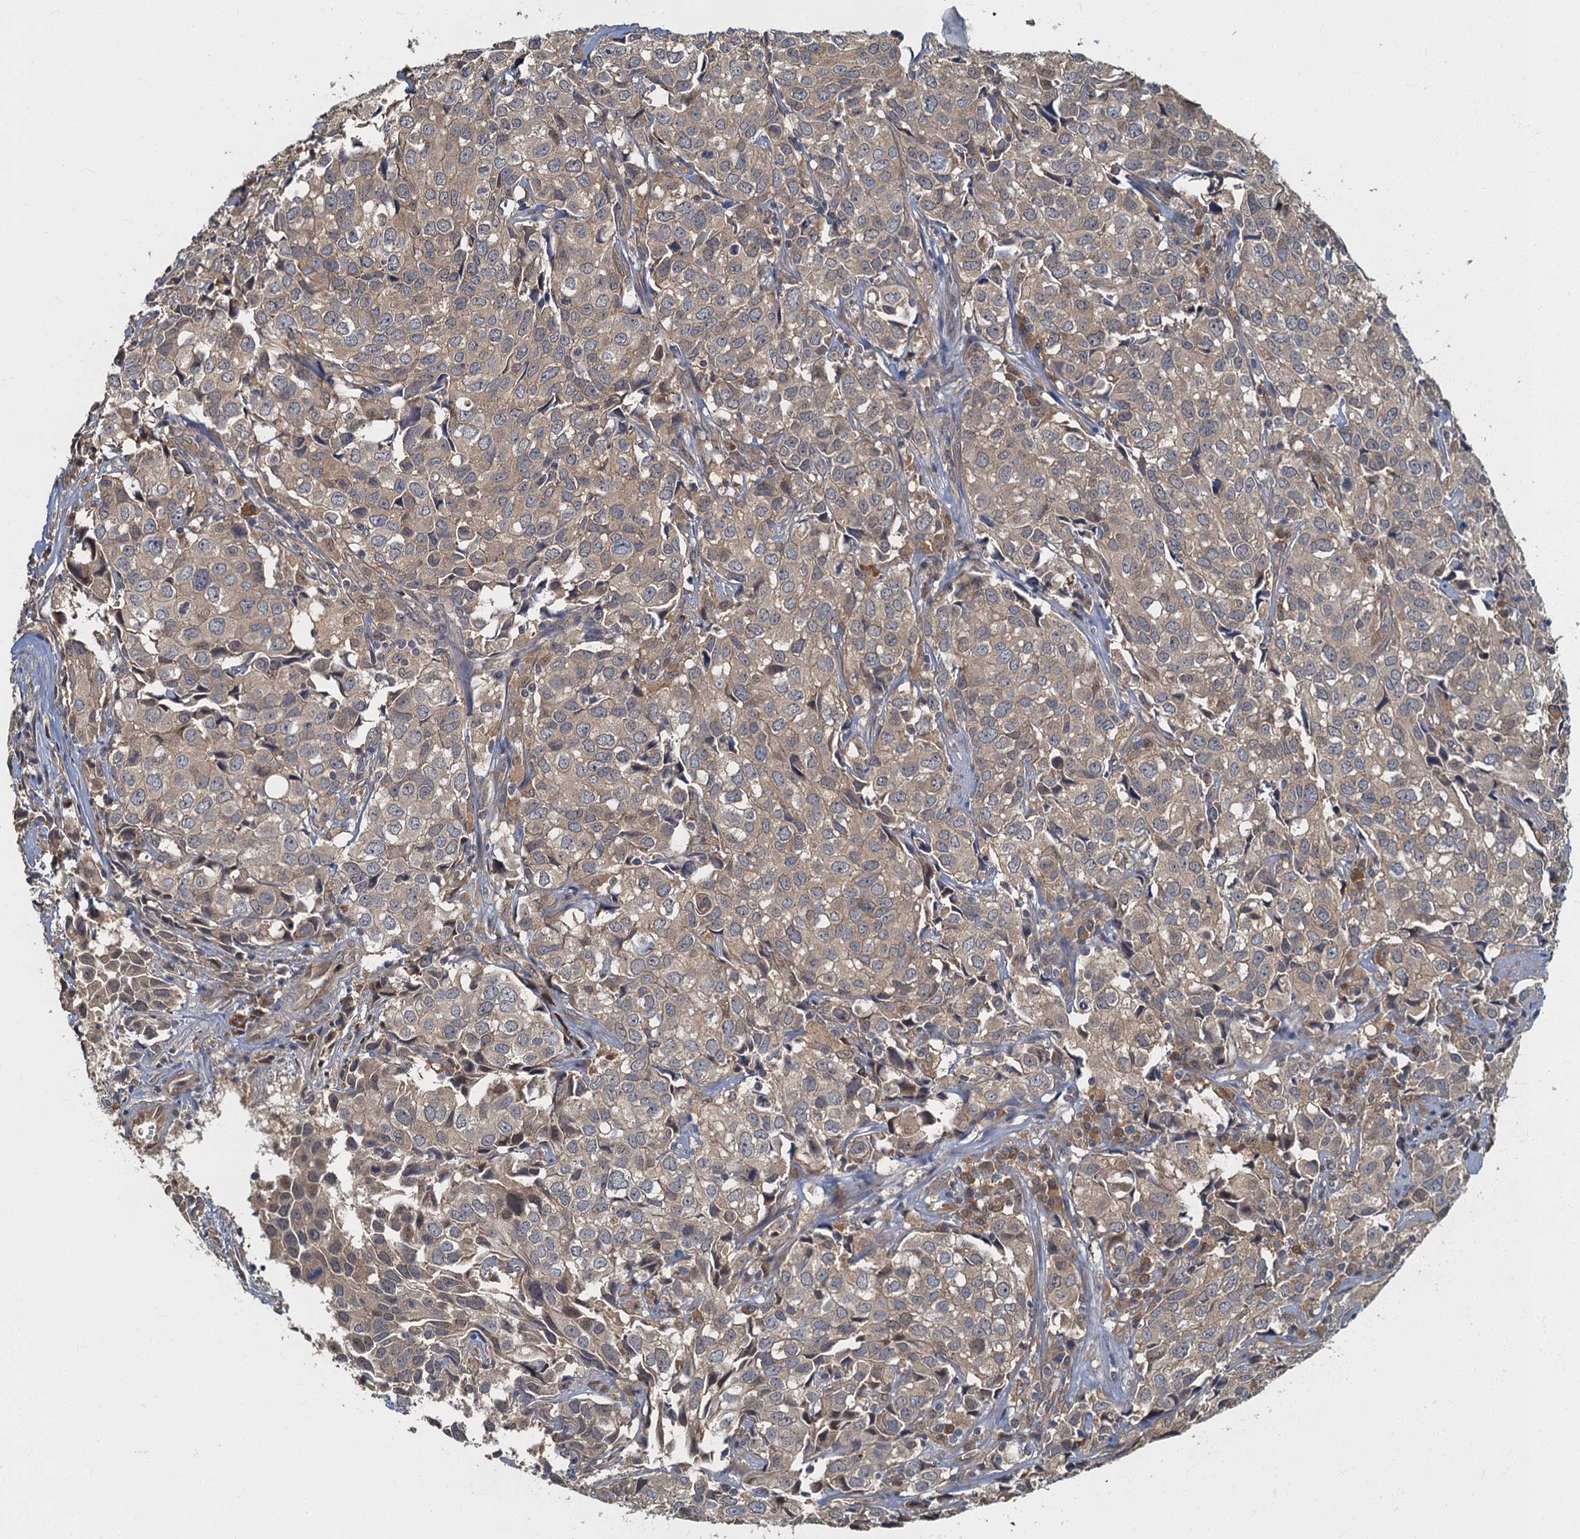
{"staining": {"intensity": "weak", "quantity": ">75%", "location": "cytoplasmic/membranous"}, "tissue": "urothelial cancer", "cell_type": "Tumor cells", "image_type": "cancer", "snomed": [{"axis": "morphology", "description": "Urothelial carcinoma, High grade"}, {"axis": "topography", "description": "Urinary bladder"}], "caption": "Protein staining by IHC displays weak cytoplasmic/membranous positivity in about >75% of tumor cells in urothelial carcinoma (high-grade). The protein is shown in brown color, while the nuclei are stained blue.", "gene": "TBCK", "patient": {"sex": "female", "age": 75}}